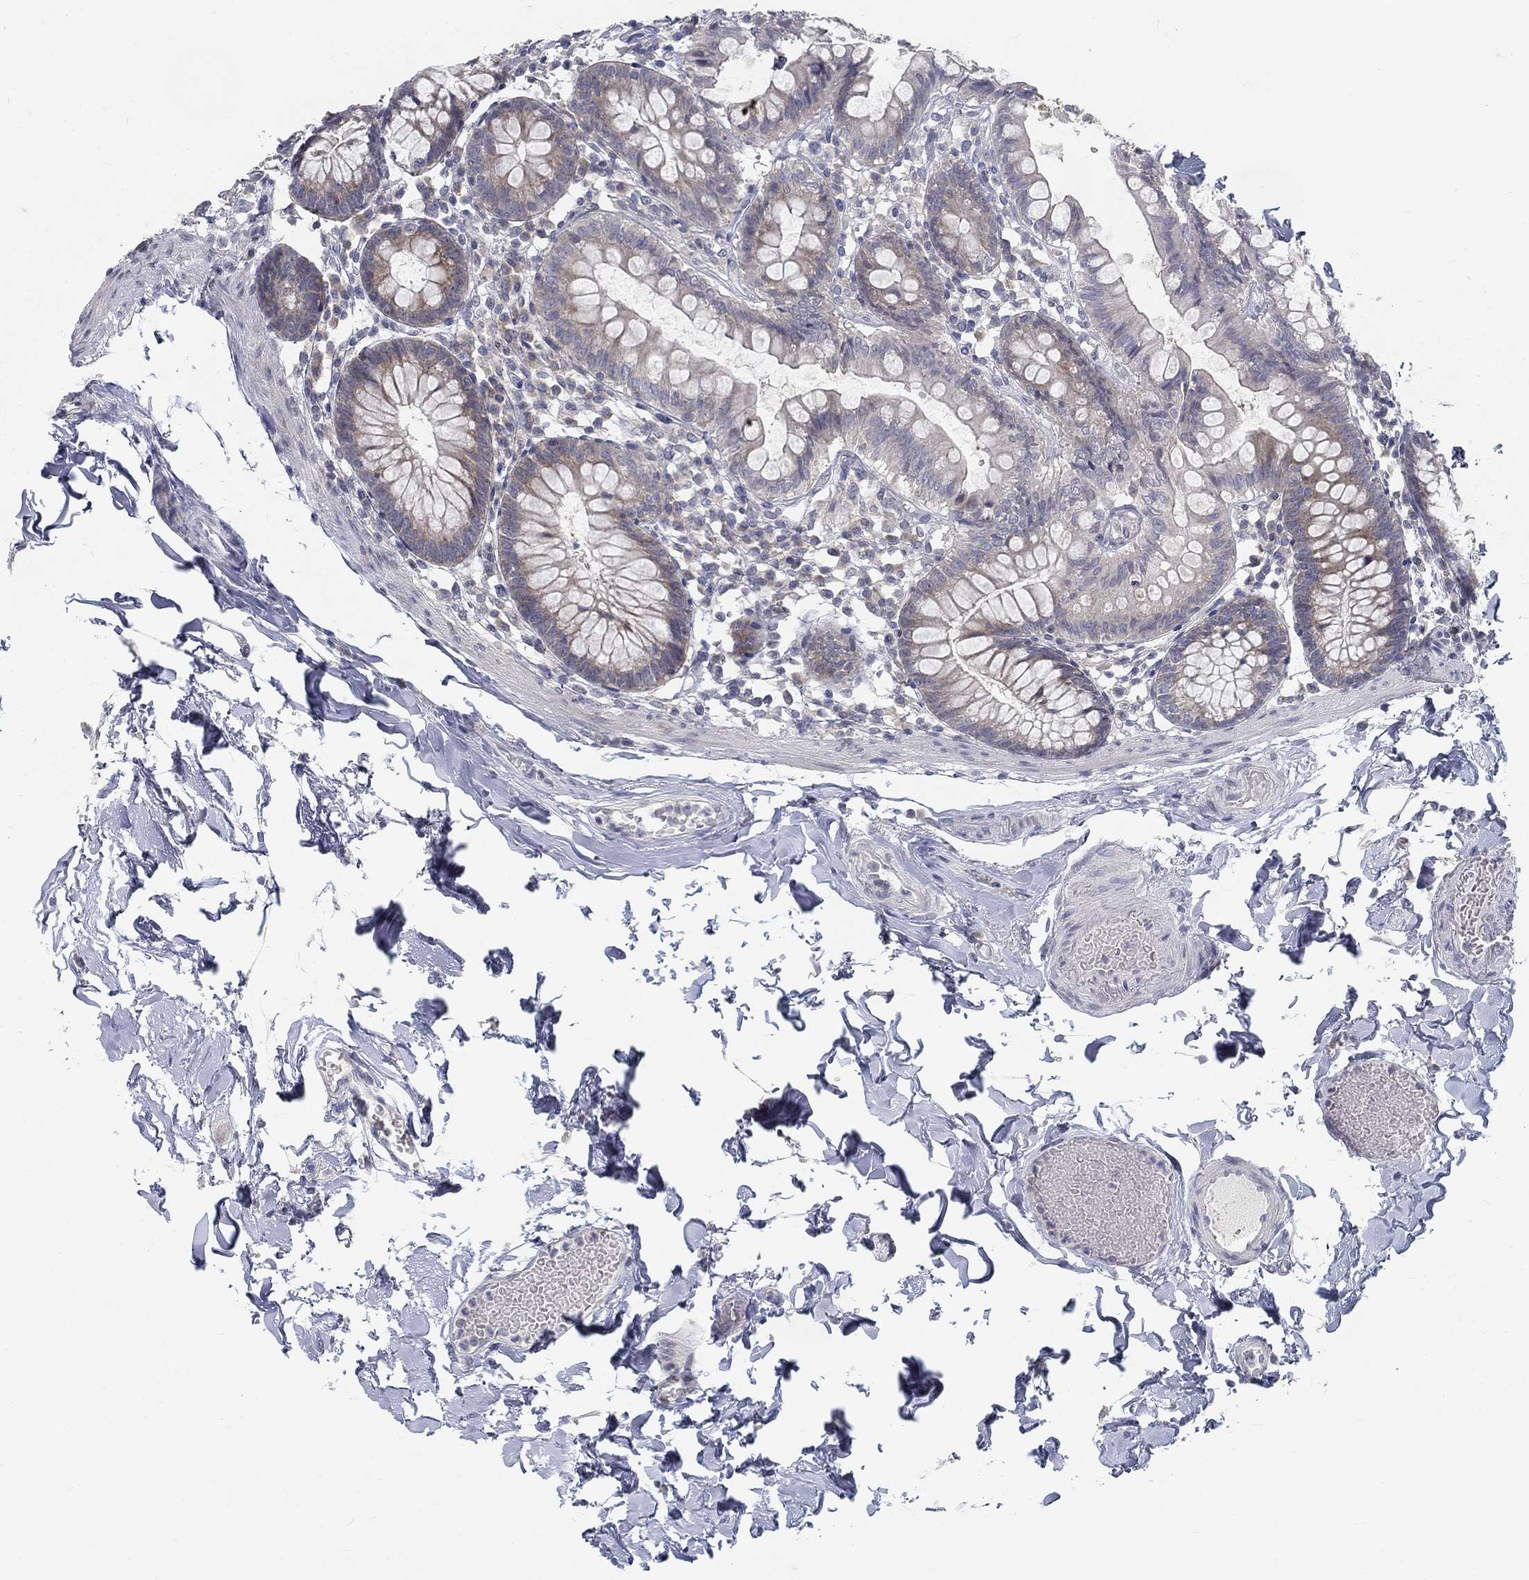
{"staining": {"intensity": "moderate", "quantity": "<25%", "location": "cytoplasmic/membranous"}, "tissue": "small intestine", "cell_type": "Glandular cells", "image_type": "normal", "snomed": [{"axis": "morphology", "description": "Normal tissue, NOS"}, {"axis": "topography", "description": "Small intestine"}], "caption": "Normal small intestine demonstrates moderate cytoplasmic/membranous staining in approximately <25% of glandular cells, visualized by immunohistochemistry. The staining is performed using DAB (3,3'-diaminobenzidine) brown chromogen to label protein expression. The nuclei are counter-stained blue using hematoxylin.", "gene": "ATP1A3", "patient": {"sex": "female", "age": 90}}